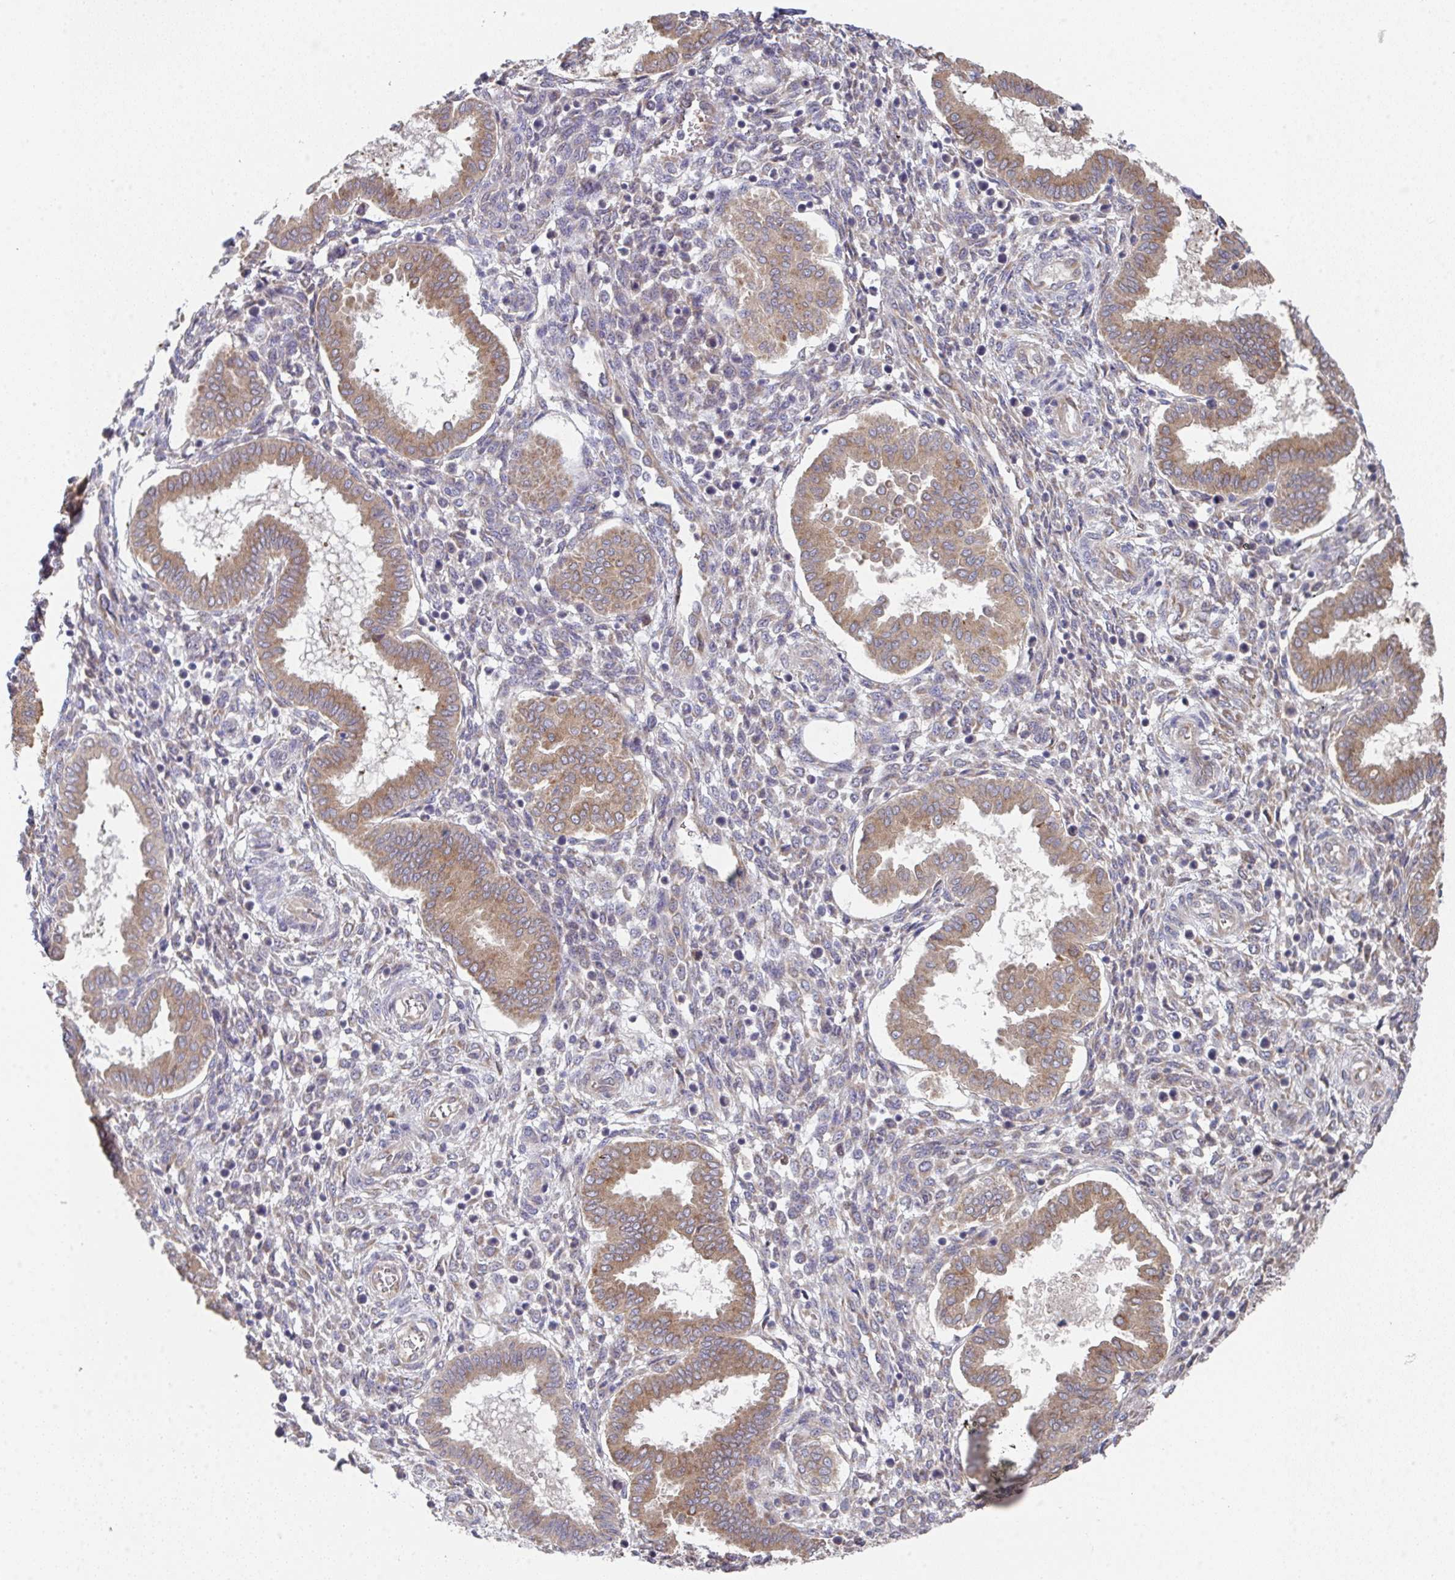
{"staining": {"intensity": "negative", "quantity": "none", "location": "none"}, "tissue": "endometrium", "cell_type": "Cells in endometrial stroma", "image_type": "normal", "snomed": [{"axis": "morphology", "description": "Normal tissue, NOS"}, {"axis": "topography", "description": "Endometrium"}], "caption": "Immunohistochemistry of normal endometrium exhibits no expression in cells in endometrial stroma.", "gene": "TSPAN31", "patient": {"sex": "female", "age": 24}}